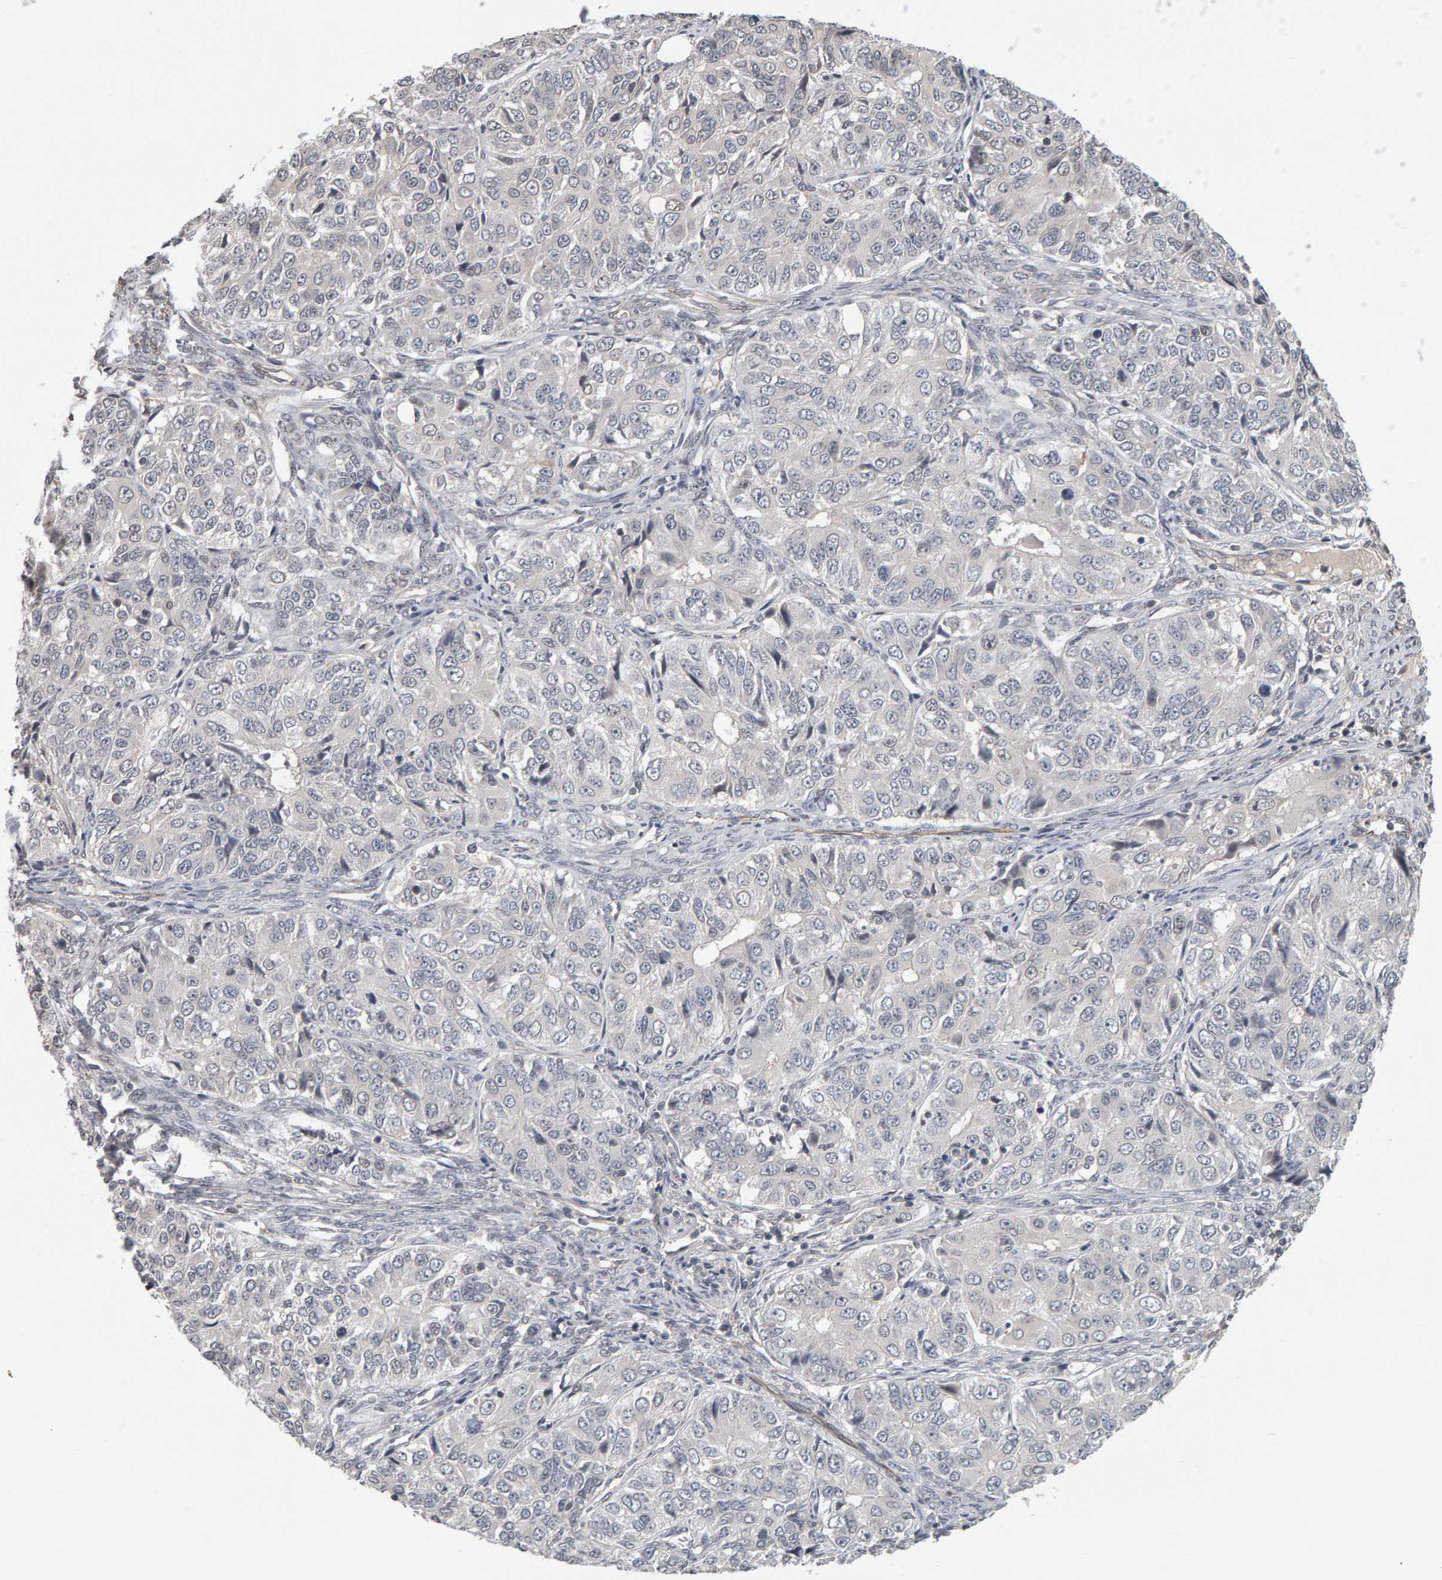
{"staining": {"intensity": "negative", "quantity": "none", "location": "none"}, "tissue": "ovarian cancer", "cell_type": "Tumor cells", "image_type": "cancer", "snomed": [{"axis": "morphology", "description": "Carcinoma, endometroid"}, {"axis": "topography", "description": "Ovary"}], "caption": "The immunohistochemistry micrograph has no significant expression in tumor cells of ovarian cancer tissue.", "gene": "TEFM", "patient": {"sex": "female", "age": 51}}